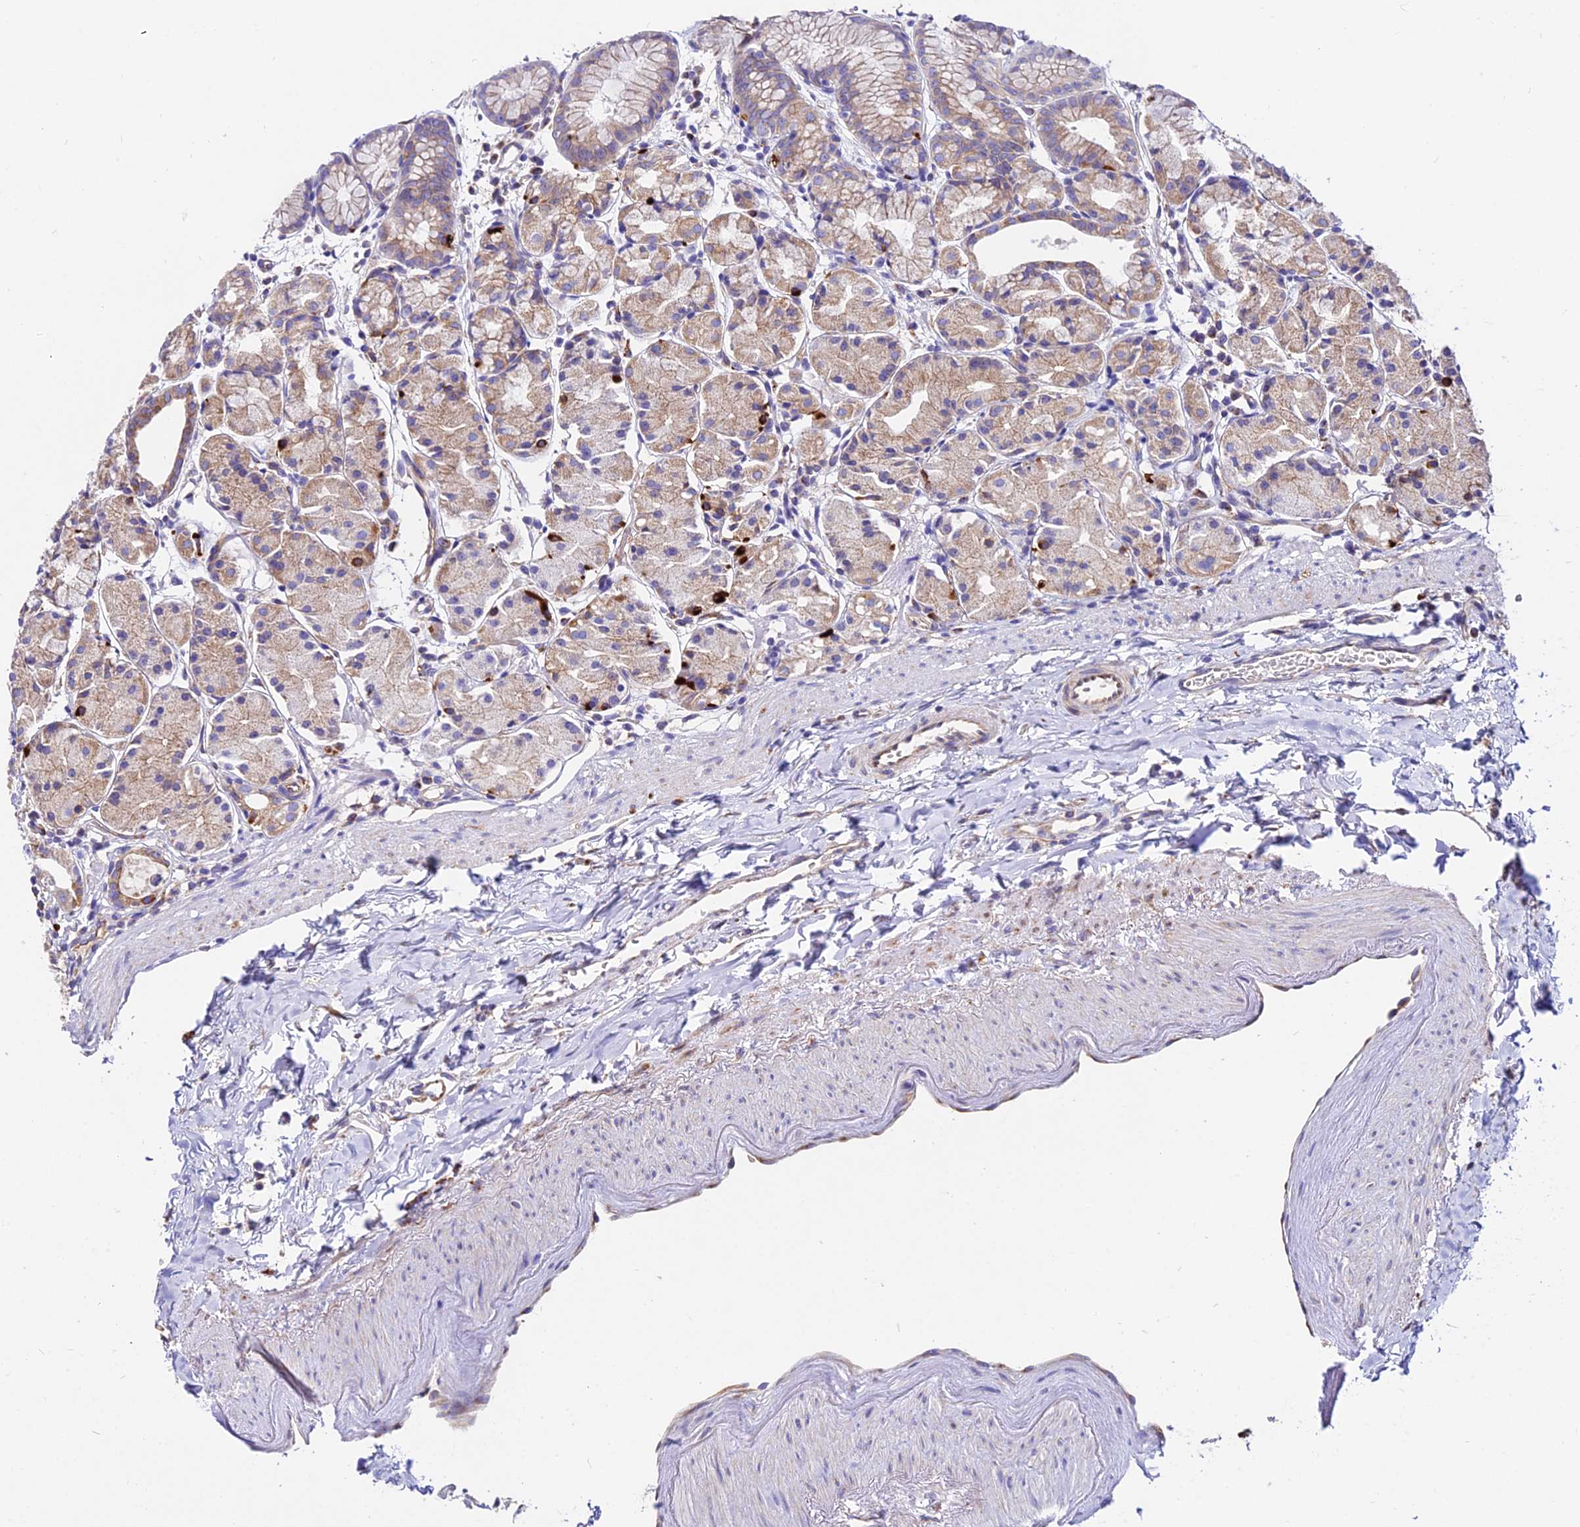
{"staining": {"intensity": "strong", "quantity": "<25%", "location": "cytoplasmic/membranous"}, "tissue": "stomach", "cell_type": "Glandular cells", "image_type": "normal", "snomed": [{"axis": "morphology", "description": "Normal tissue, NOS"}, {"axis": "topography", "description": "Stomach, upper"}], "caption": "Immunohistochemistry (IHC) micrograph of unremarkable stomach: stomach stained using immunohistochemistry (IHC) reveals medium levels of strong protein expression localized specifically in the cytoplasmic/membranous of glandular cells, appearing as a cytoplasmic/membranous brown color.", "gene": "TUBA1A", "patient": {"sex": "male", "age": 47}}